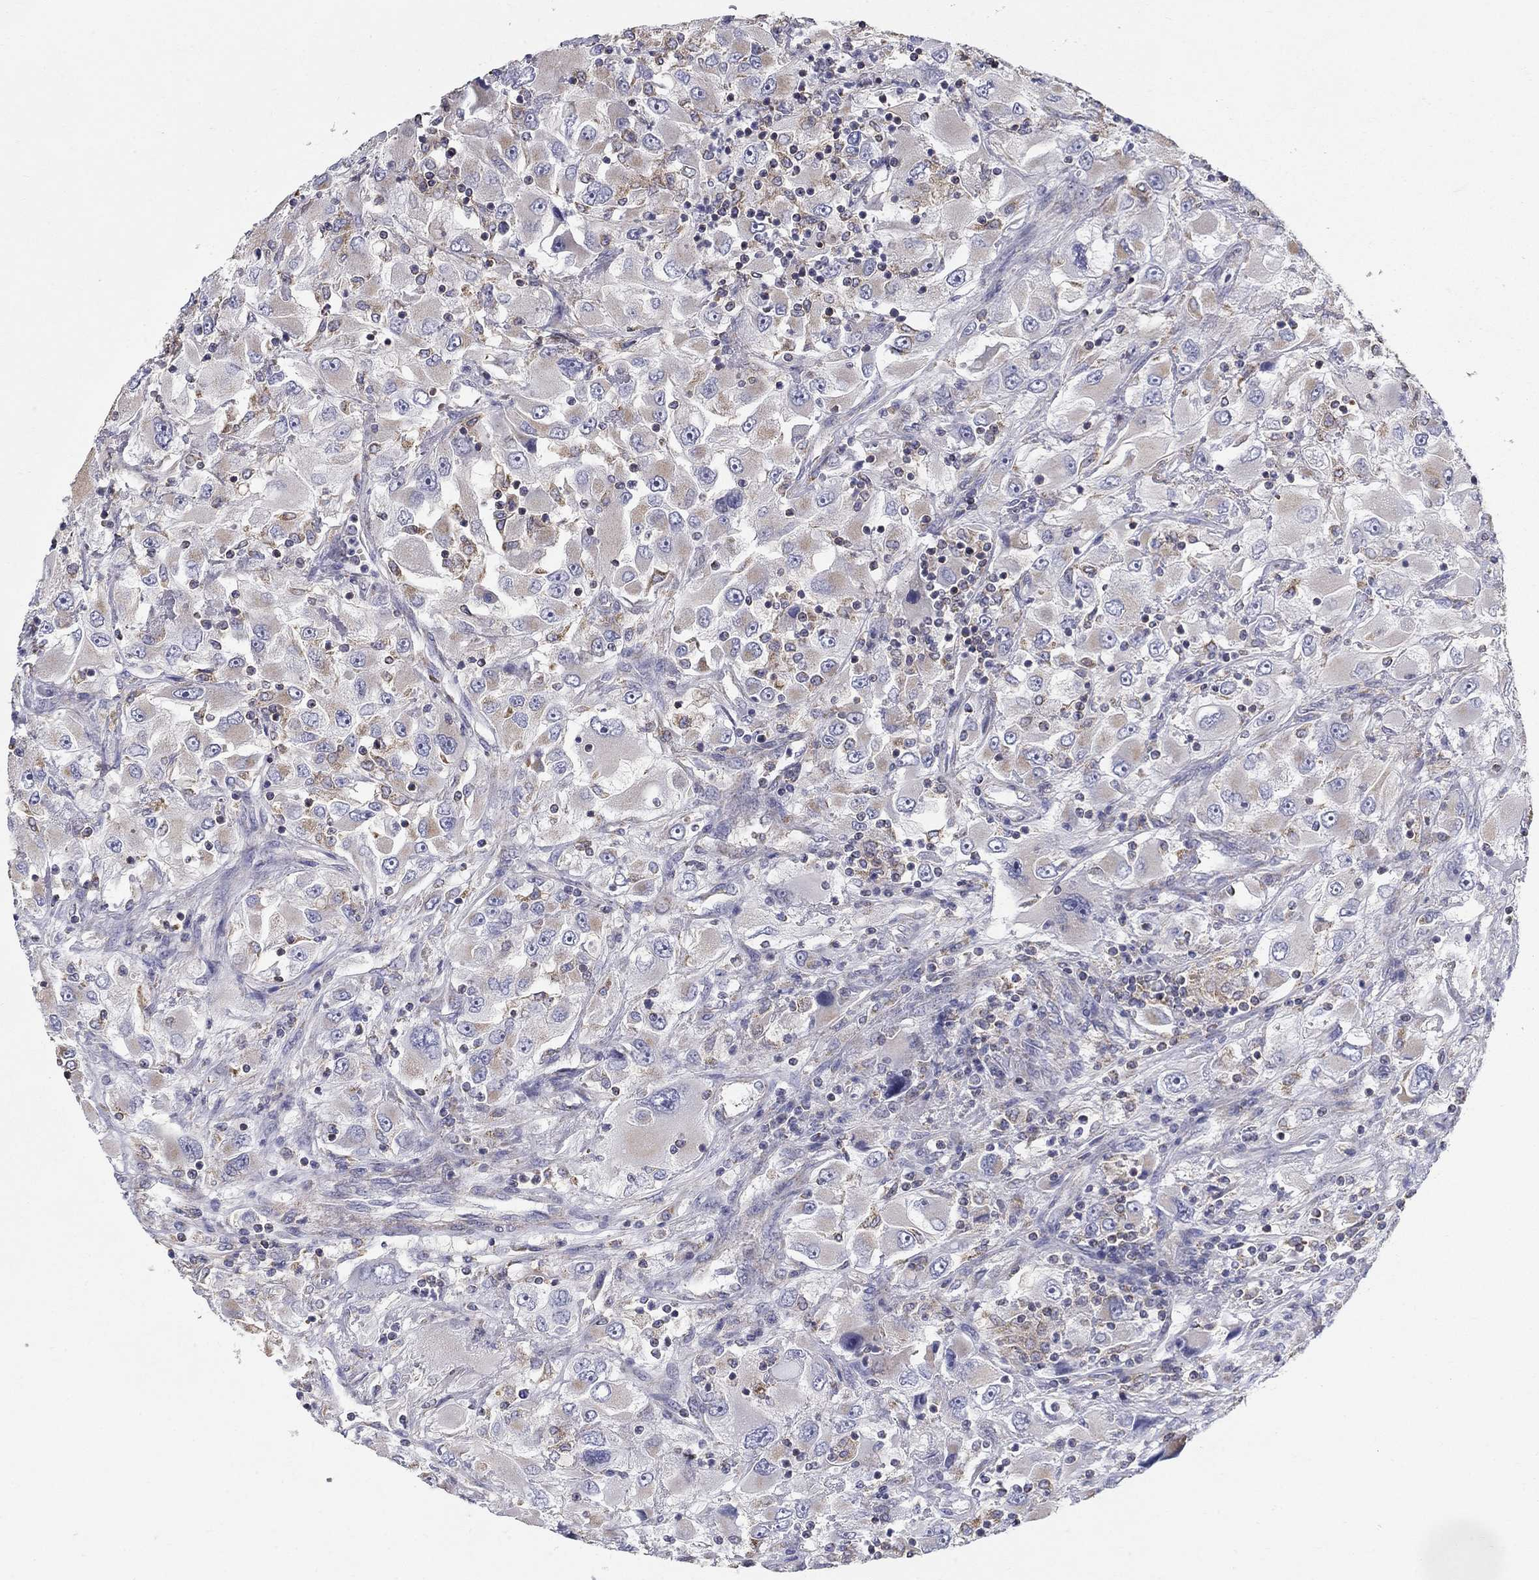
{"staining": {"intensity": "weak", "quantity": "<25%", "location": "cytoplasmic/membranous"}, "tissue": "renal cancer", "cell_type": "Tumor cells", "image_type": "cancer", "snomed": [{"axis": "morphology", "description": "Adenocarcinoma, NOS"}, {"axis": "topography", "description": "Kidney"}], "caption": "IHC photomicrograph of human renal cancer (adenocarcinoma) stained for a protein (brown), which shows no positivity in tumor cells. (DAB immunohistochemistry (IHC) visualized using brightfield microscopy, high magnification).", "gene": "NME5", "patient": {"sex": "female", "age": 52}}